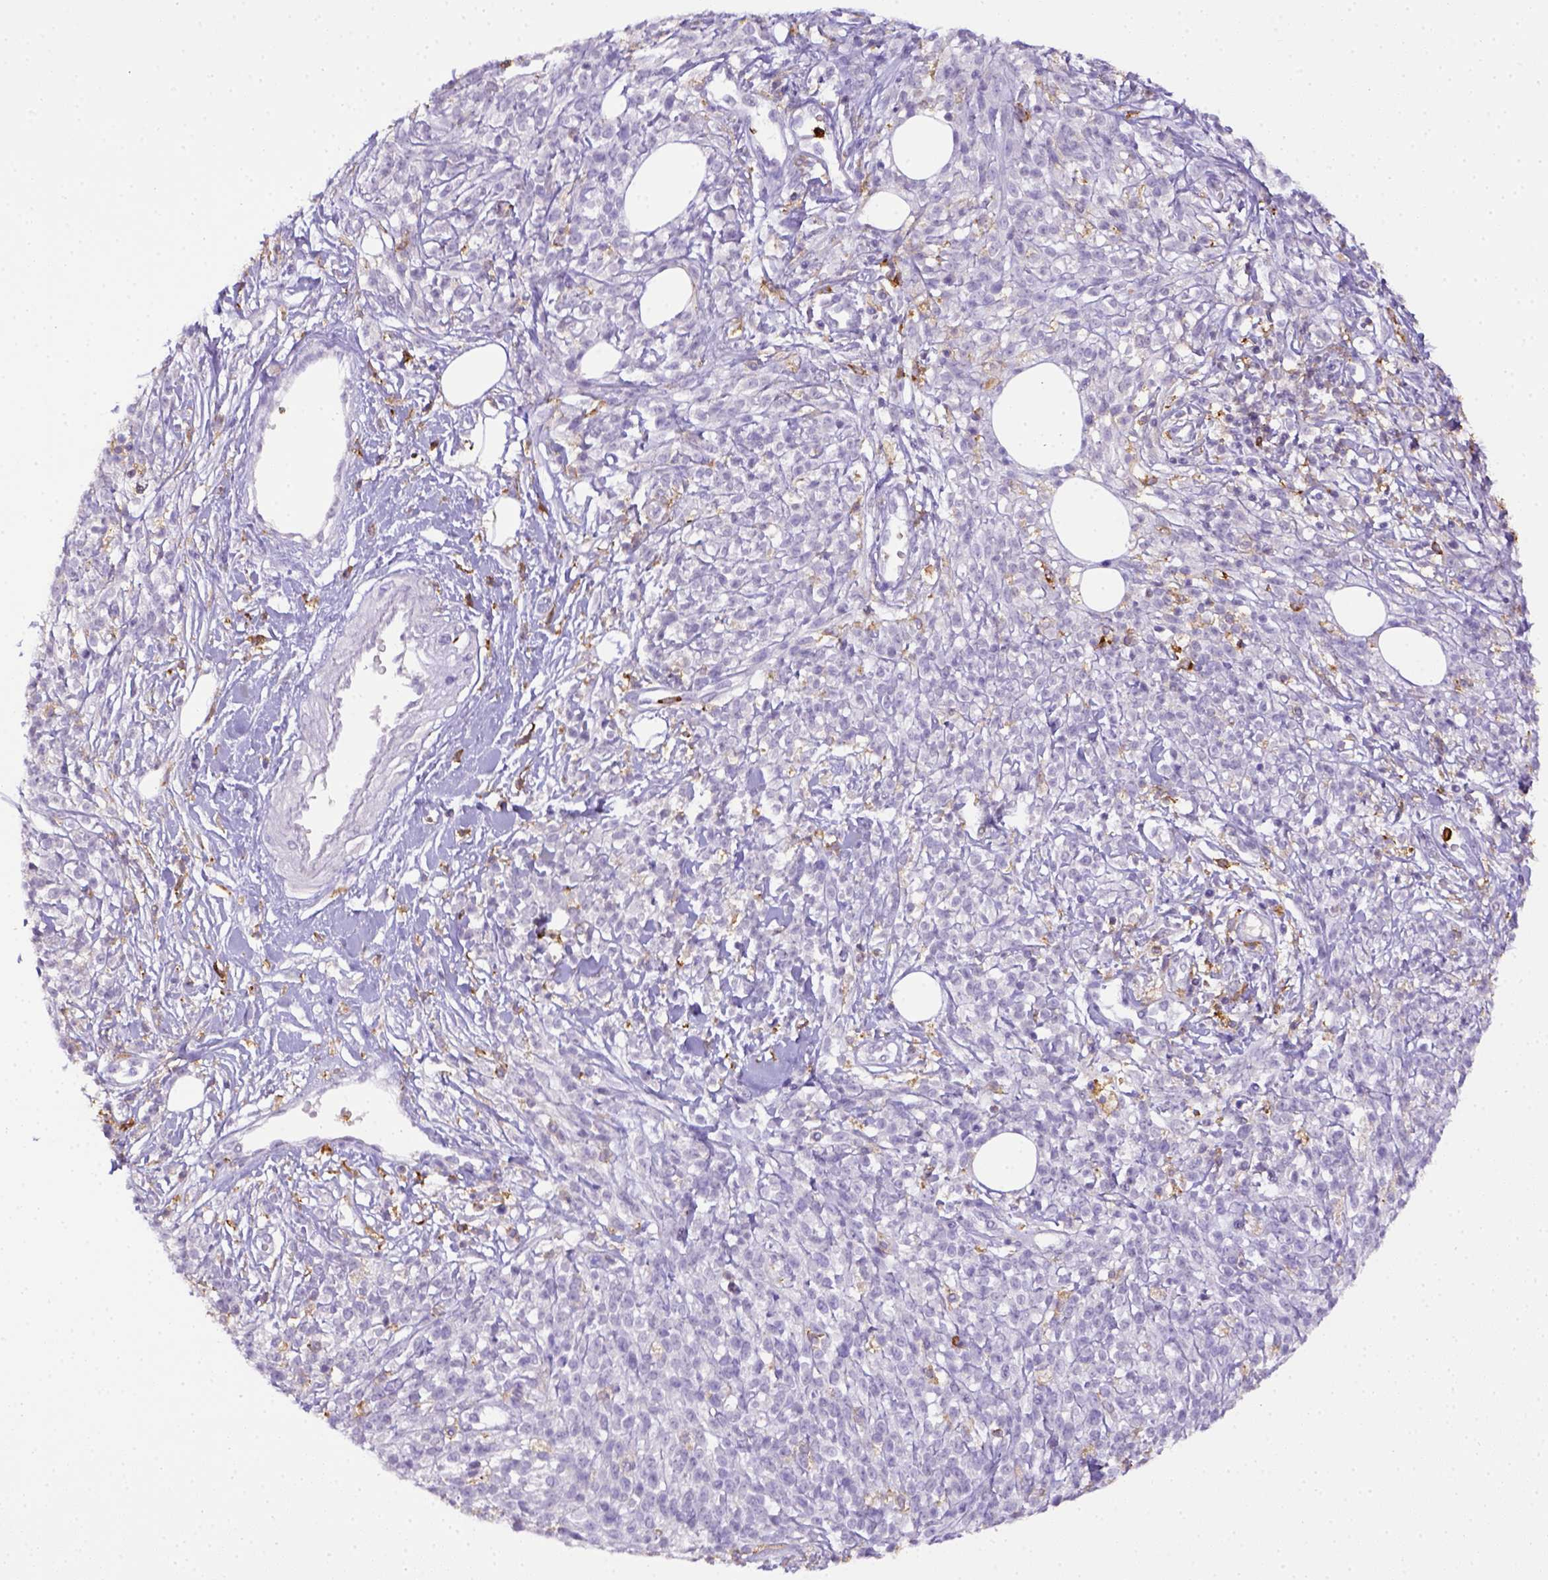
{"staining": {"intensity": "negative", "quantity": "none", "location": "none"}, "tissue": "melanoma", "cell_type": "Tumor cells", "image_type": "cancer", "snomed": [{"axis": "morphology", "description": "Malignant melanoma, NOS"}, {"axis": "topography", "description": "Skin"}, {"axis": "topography", "description": "Skin of trunk"}], "caption": "Protein analysis of melanoma exhibits no significant staining in tumor cells.", "gene": "ITGAM", "patient": {"sex": "male", "age": 74}}